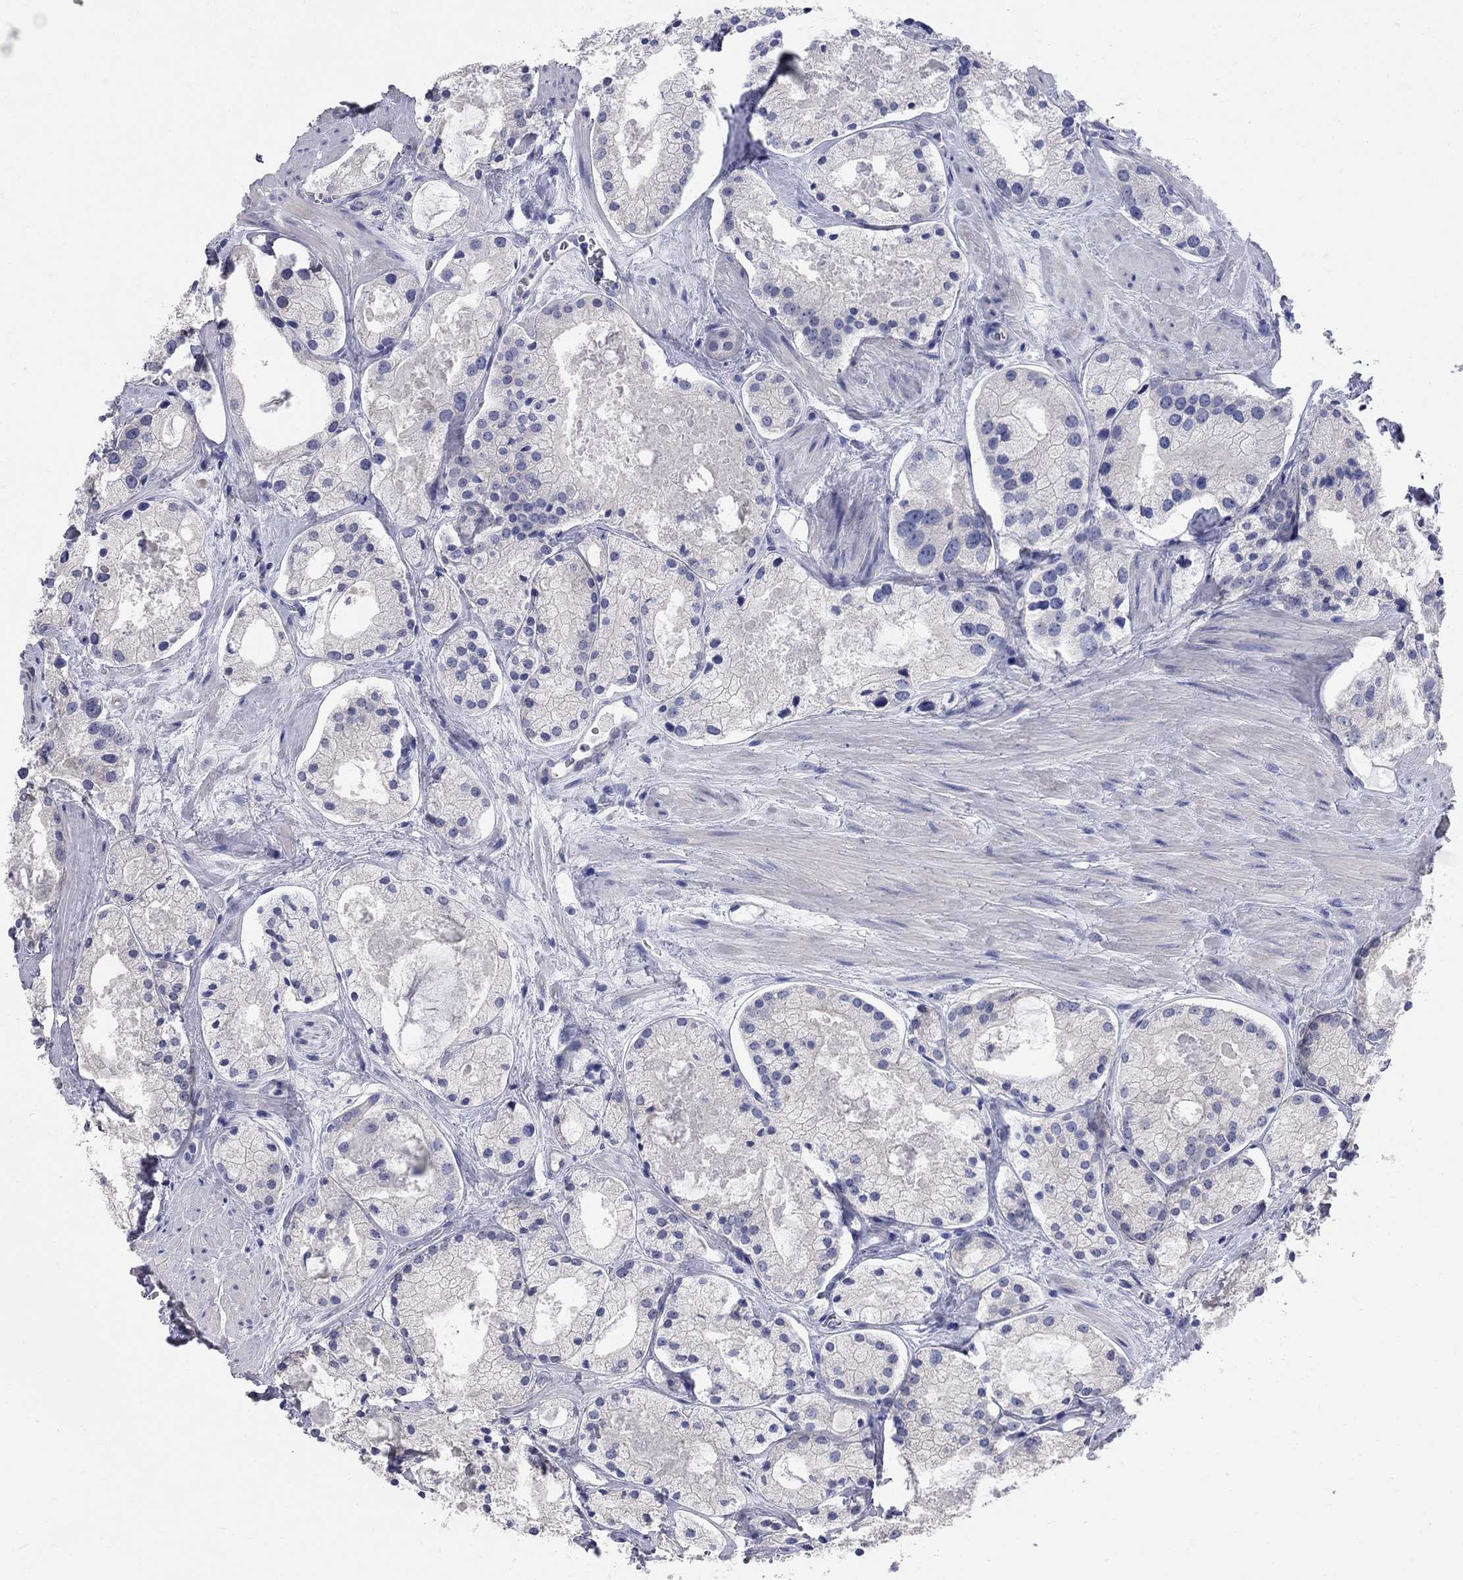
{"staining": {"intensity": "negative", "quantity": "none", "location": "none"}, "tissue": "prostate cancer", "cell_type": "Tumor cells", "image_type": "cancer", "snomed": [{"axis": "morphology", "description": "Adenocarcinoma, NOS"}, {"axis": "morphology", "description": "Adenocarcinoma, High grade"}, {"axis": "topography", "description": "Prostate"}], "caption": "Immunohistochemistry (IHC) of prostate cancer displays no positivity in tumor cells. Brightfield microscopy of immunohistochemistry (IHC) stained with DAB (3,3'-diaminobenzidine) (brown) and hematoxylin (blue), captured at high magnification.", "gene": "AOX1", "patient": {"sex": "male", "age": 64}}